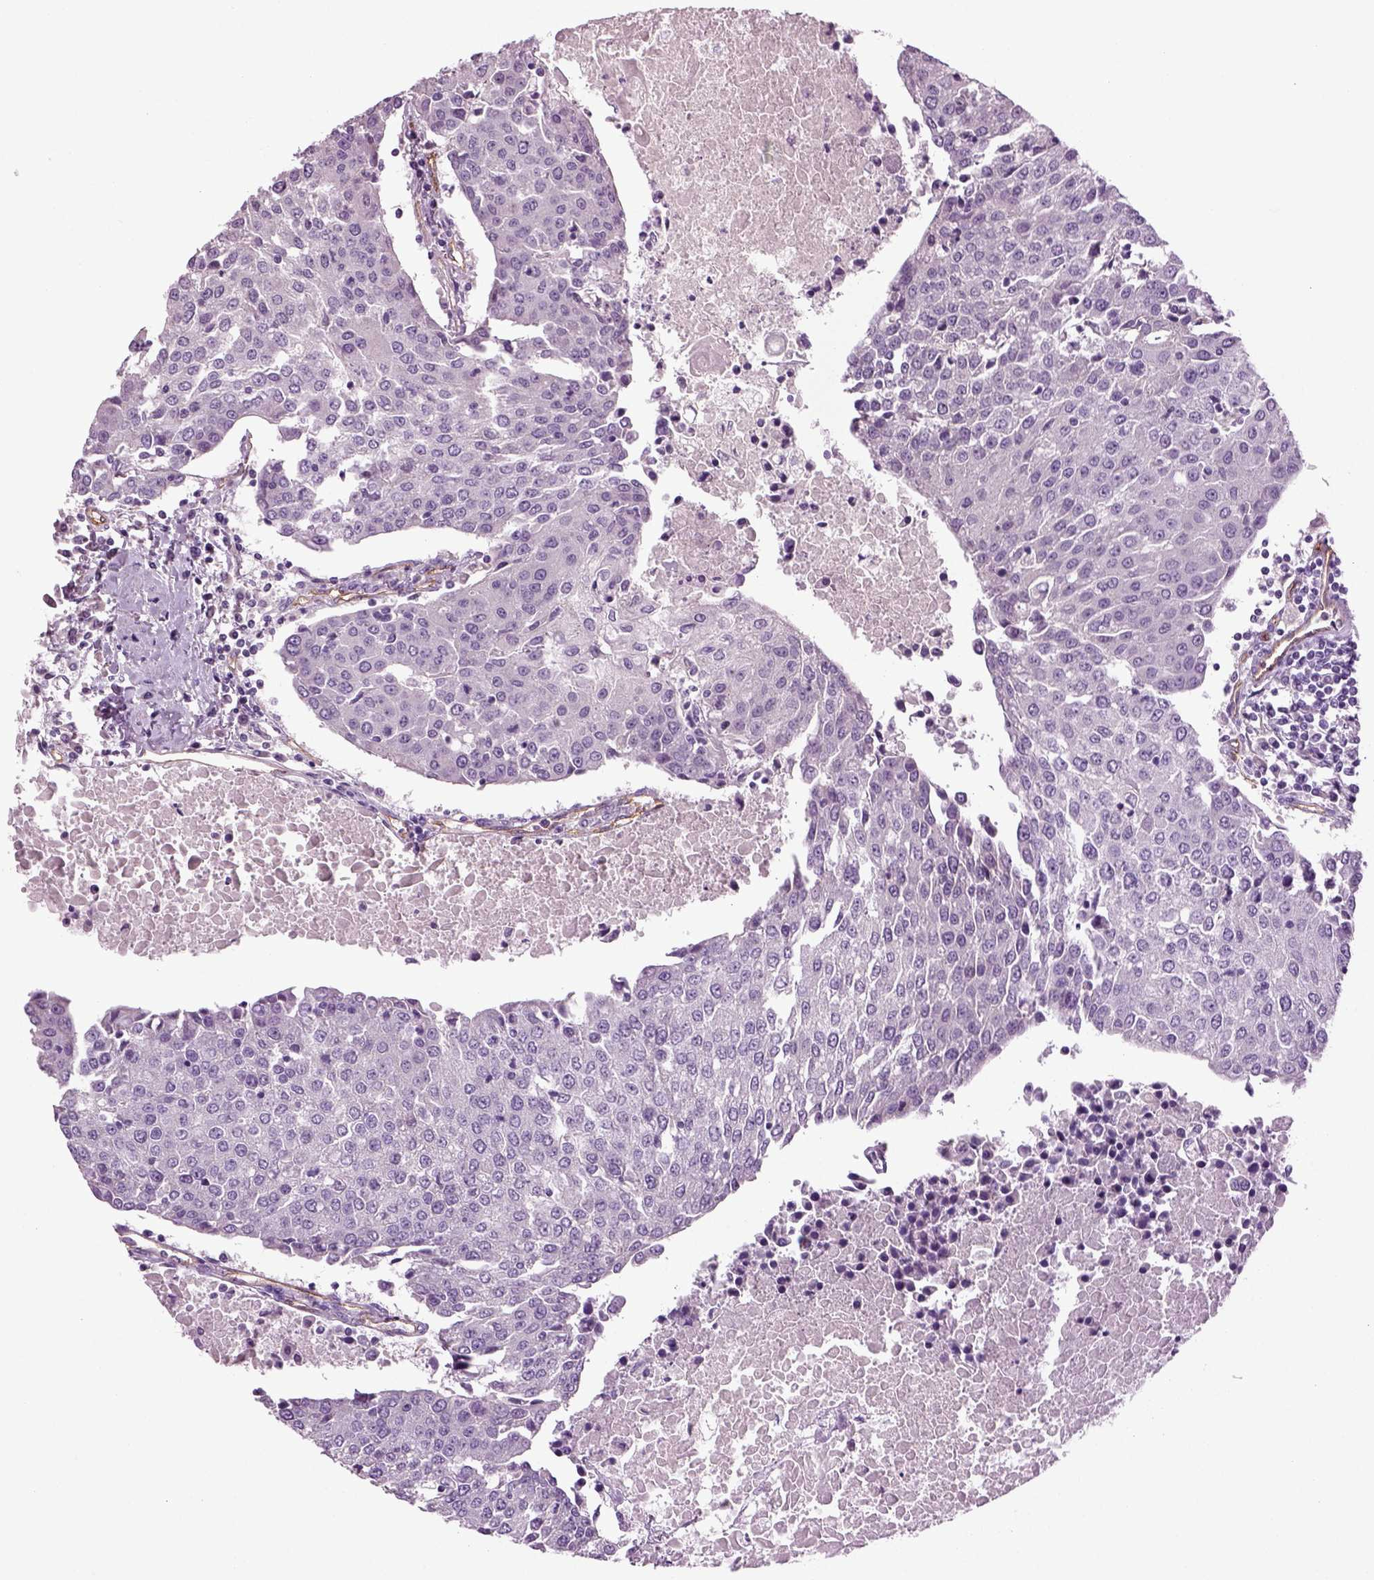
{"staining": {"intensity": "negative", "quantity": "none", "location": "none"}, "tissue": "urothelial cancer", "cell_type": "Tumor cells", "image_type": "cancer", "snomed": [{"axis": "morphology", "description": "Urothelial carcinoma, High grade"}, {"axis": "topography", "description": "Urinary bladder"}], "caption": "Immunohistochemical staining of high-grade urothelial carcinoma reveals no significant staining in tumor cells.", "gene": "COL9A2", "patient": {"sex": "female", "age": 85}}